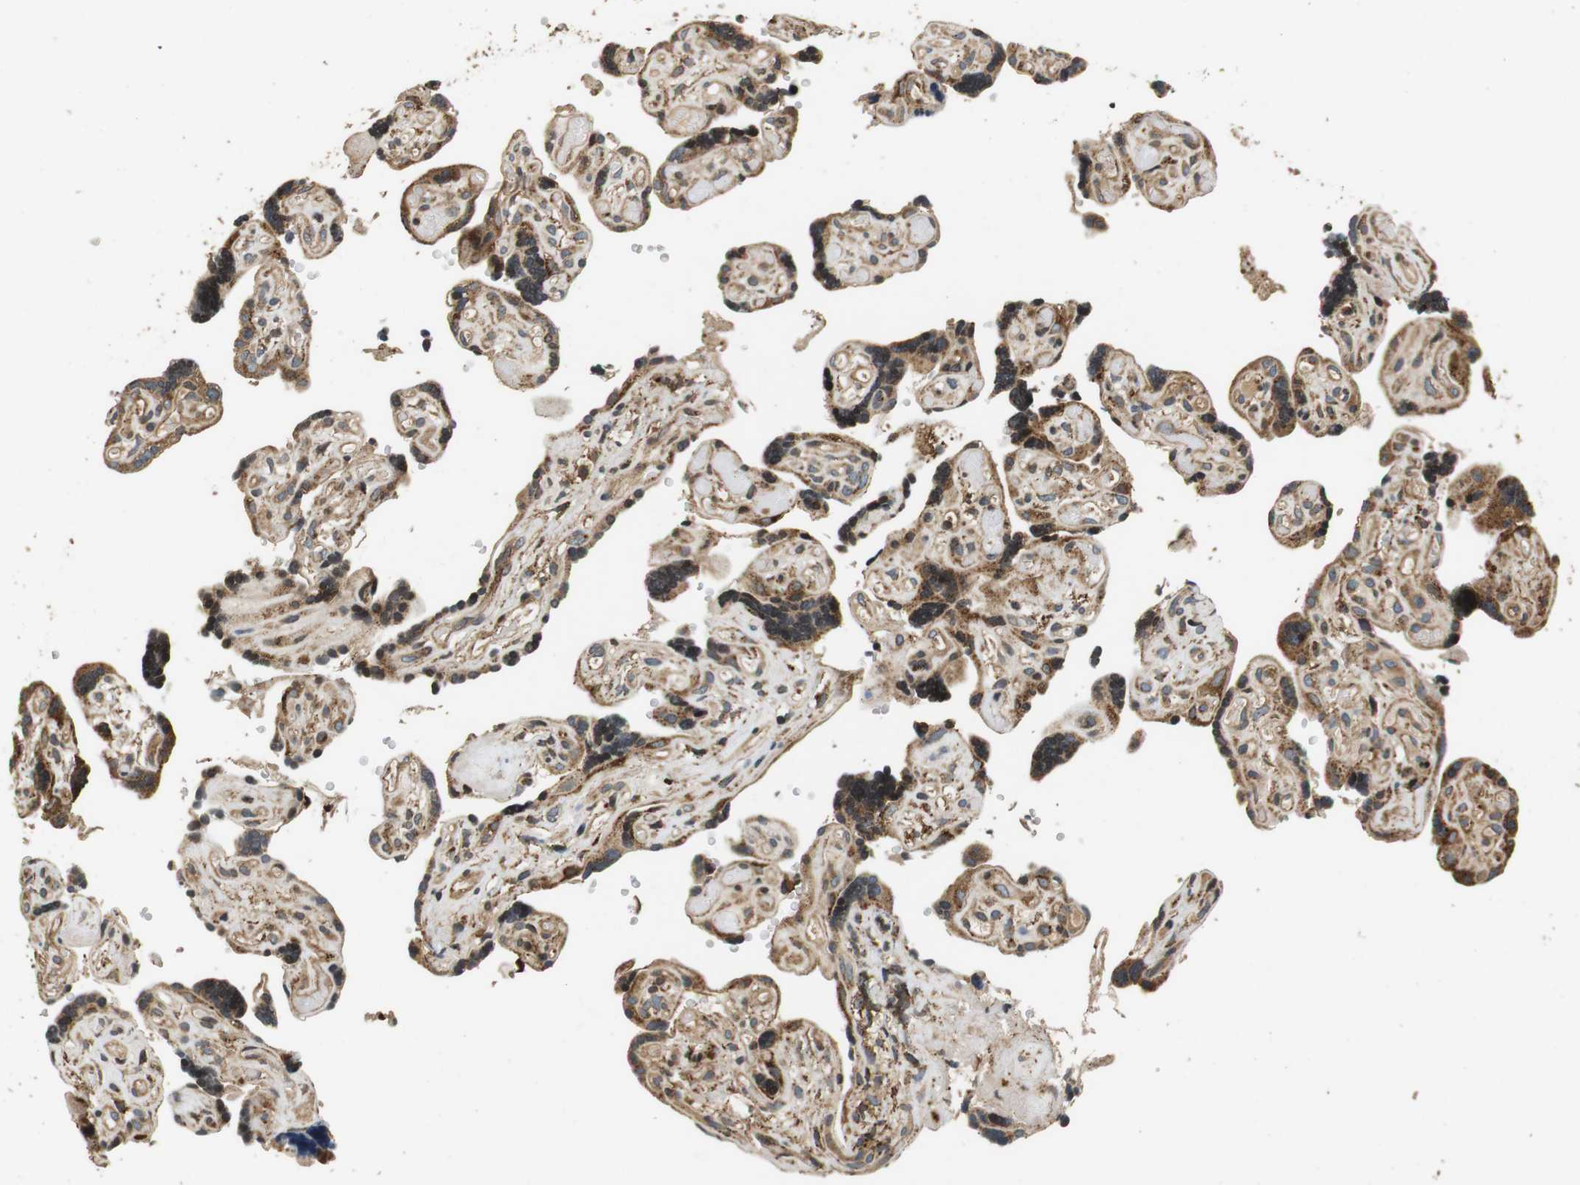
{"staining": {"intensity": "strong", "quantity": ">75%", "location": "cytoplasmic/membranous"}, "tissue": "placenta", "cell_type": "Trophoblastic cells", "image_type": "normal", "snomed": [{"axis": "morphology", "description": "Normal tissue, NOS"}, {"axis": "topography", "description": "Placenta"}], "caption": "About >75% of trophoblastic cells in benign placenta exhibit strong cytoplasmic/membranous protein staining as visualized by brown immunohistochemical staining.", "gene": "TXNRD1", "patient": {"sex": "female", "age": 30}}